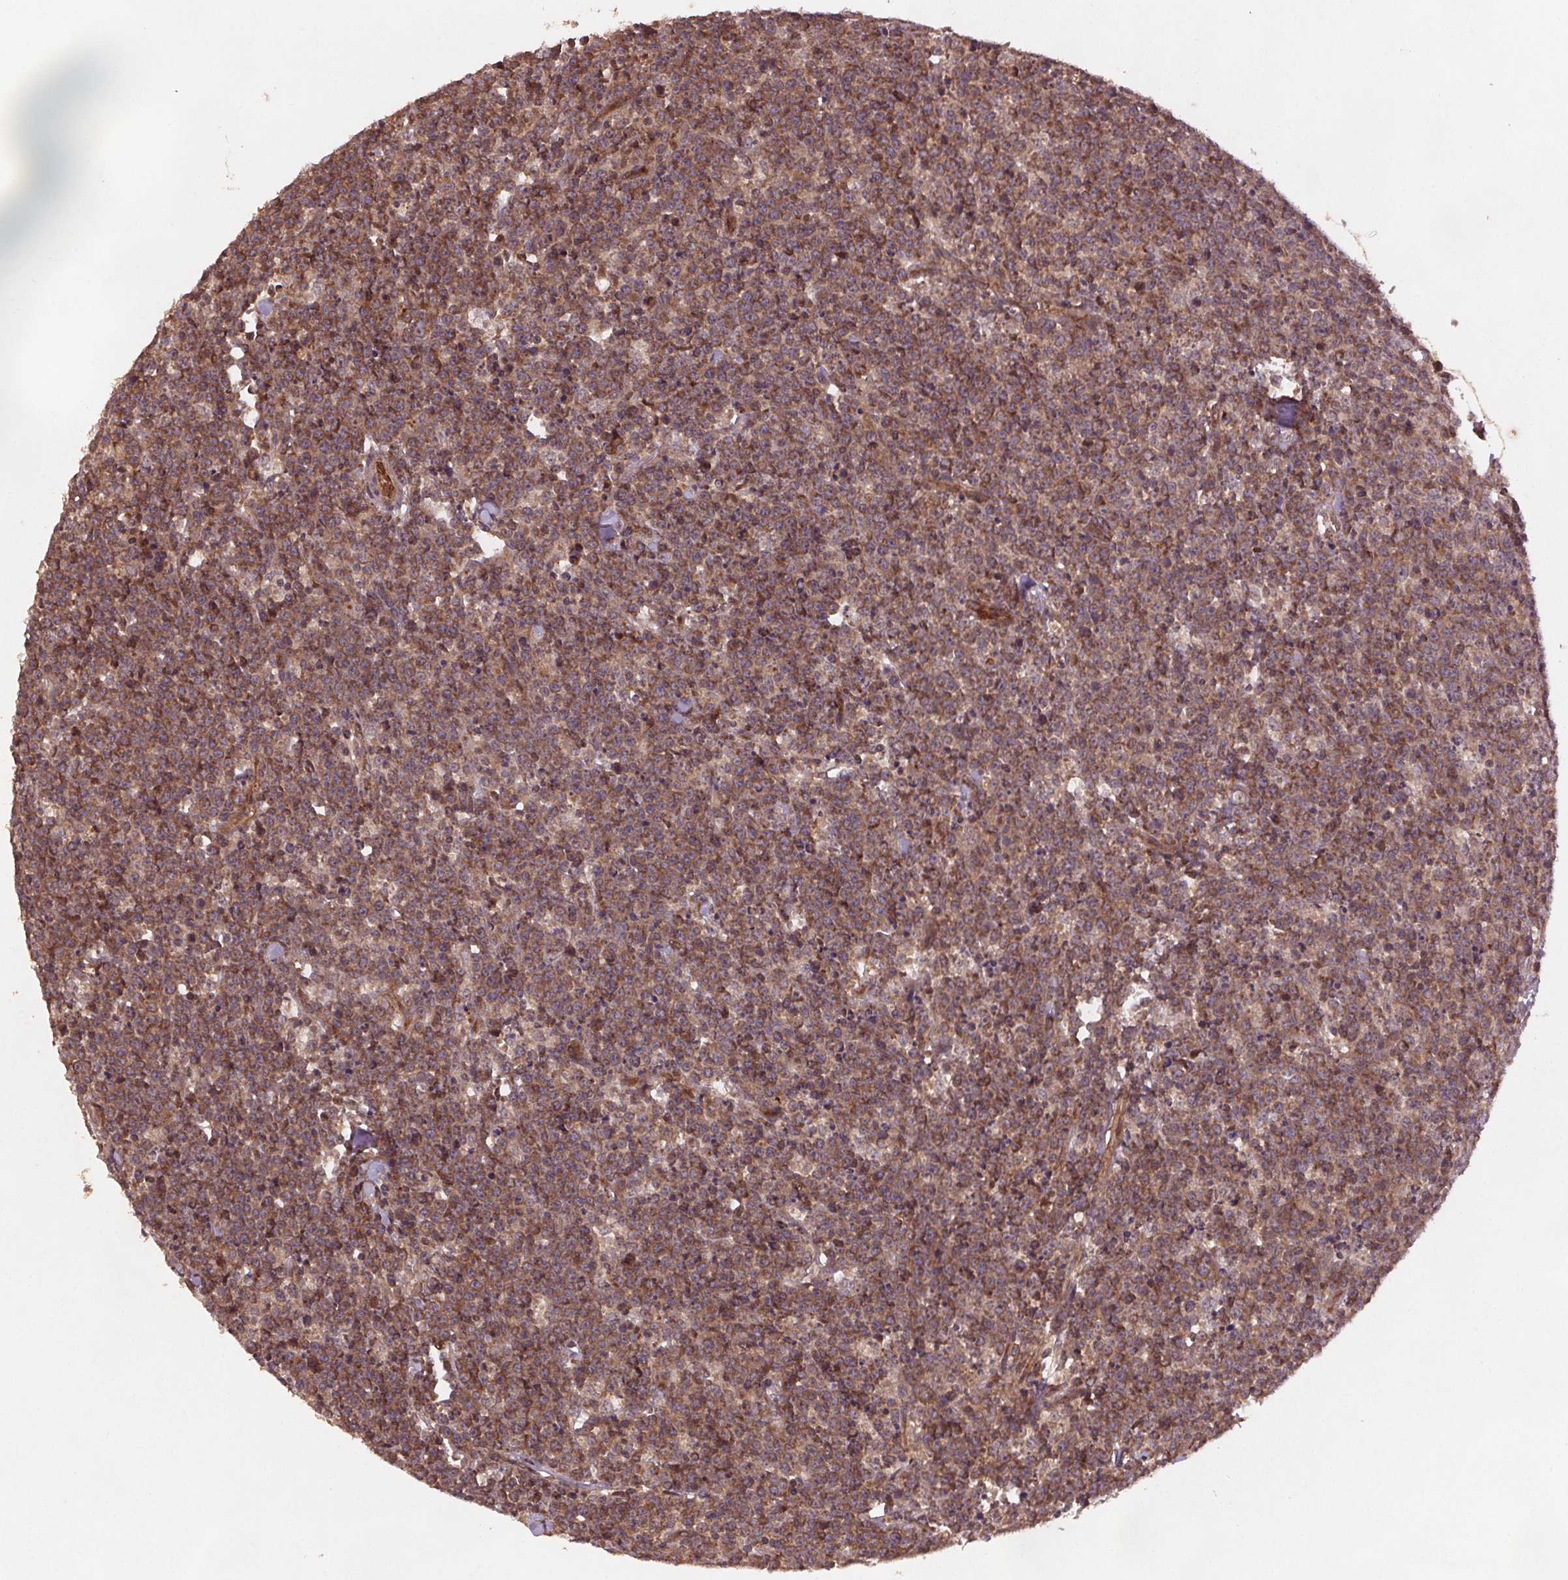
{"staining": {"intensity": "moderate", "quantity": ">75%", "location": "cytoplasmic/membranous"}, "tissue": "lymphoma", "cell_type": "Tumor cells", "image_type": "cancer", "snomed": [{"axis": "morphology", "description": "Malignant lymphoma, non-Hodgkin's type, High grade"}, {"axis": "topography", "description": "Small intestine"}], "caption": "Immunohistochemical staining of lymphoma shows moderate cytoplasmic/membranous protein expression in about >75% of tumor cells. (DAB (3,3'-diaminobenzidine) = brown stain, brightfield microscopy at high magnification).", "gene": "SEC14L2", "patient": {"sex": "female", "age": 56}}